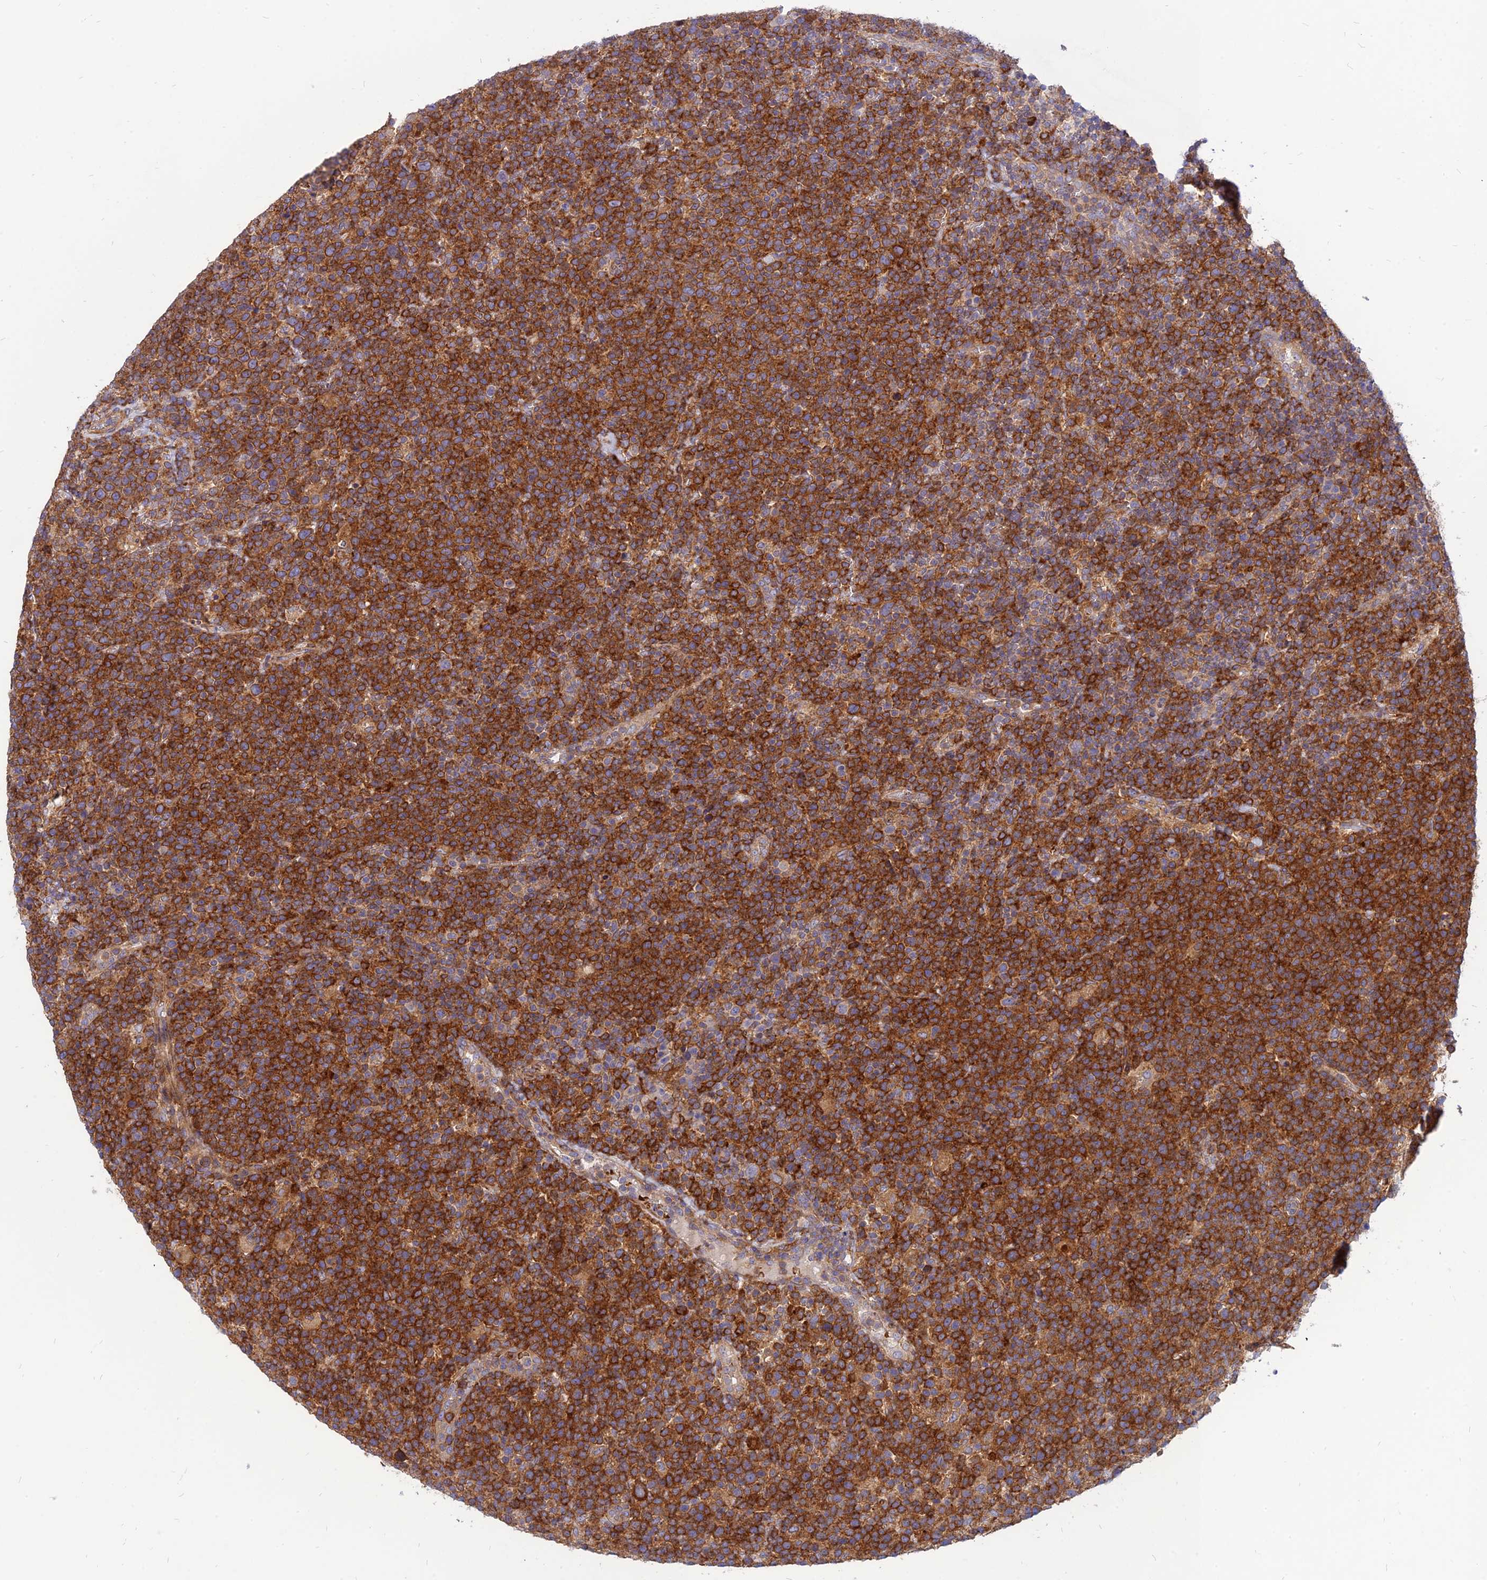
{"staining": {"intensity": "strong", "quantity": ">75%", "location": "cytoplasmic/membranous"}, "tissue": "lymphoma", "cell_type": "Tumor cells", "image_type": "cancer", "snomed": [{"axis": "morphology", "description": "Malignant lymphoma, non-Hodgkin's type, High grade"}, {"axis": "topography", "description": "Lymph node"}], "caption": "The micrograph reveals staining of lymphoma, revealing strong cytoplasmic/membranous protein positivity (brown color) within tumor cells.", "gene": "PHKA2", "patient": {"sex": "male", "age": 61}}